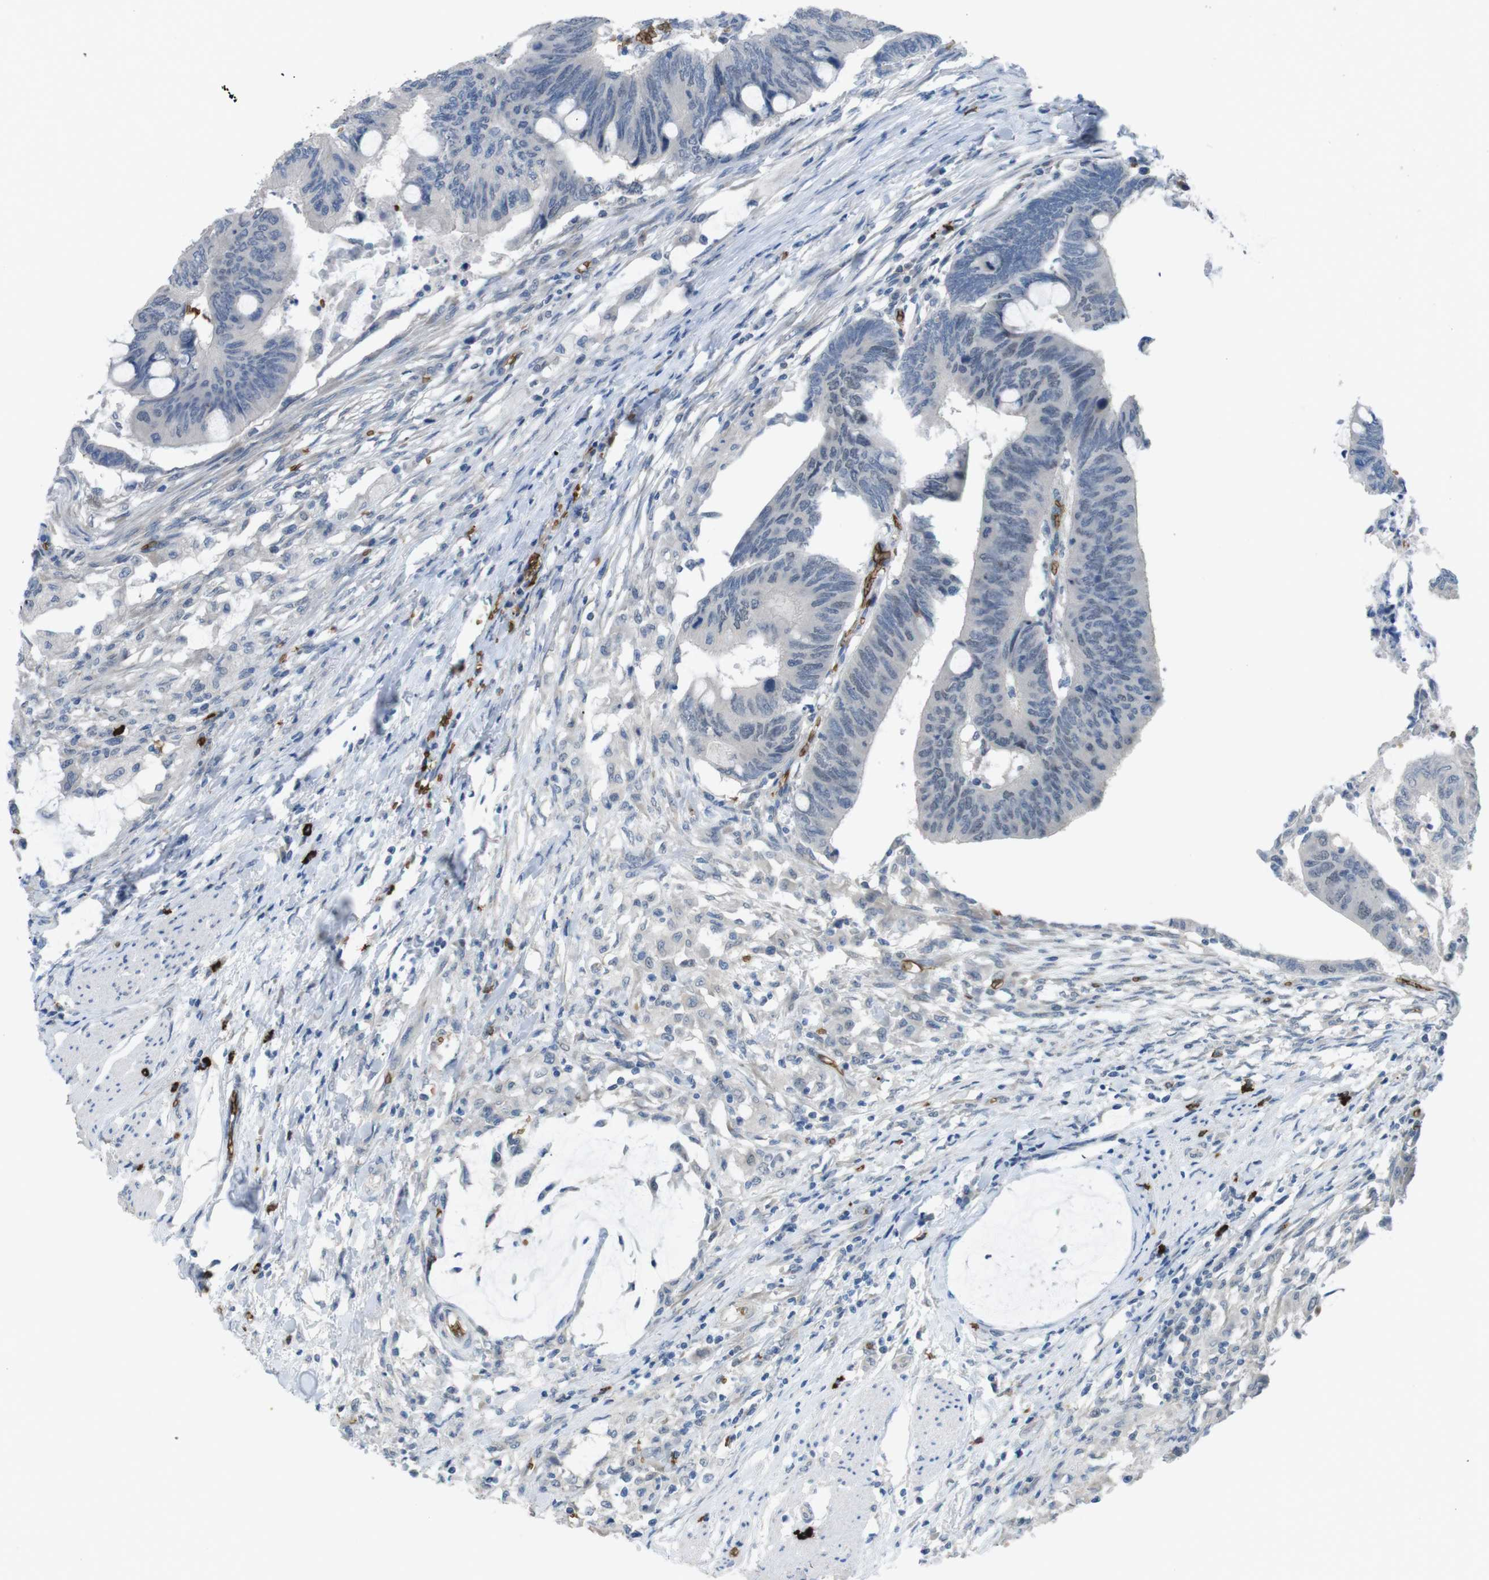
{"staining": {"intensity": "negative", "quantity": "none", "location": "none"}, "tissue": "colorectal cancer", "cell_type": "Tumor cells", "image_type": "cancer", "snomed": [{"axis": "morphology", "description": "Normal tissue, NOS"}, {"axis": "morphology", "description": "Adenocarcinoma, NOS"}, {"axis": "topography", "description": "Rectum"}, {"axis": "topography", "description": "Peripheral nerve tissue"}], "caption": "The micrograph displays no staining of tumor cells in colorectal cancer (adenocarcinoma).", "gene": "GYPA", "patient": {"sex": "male", "age": 92}}